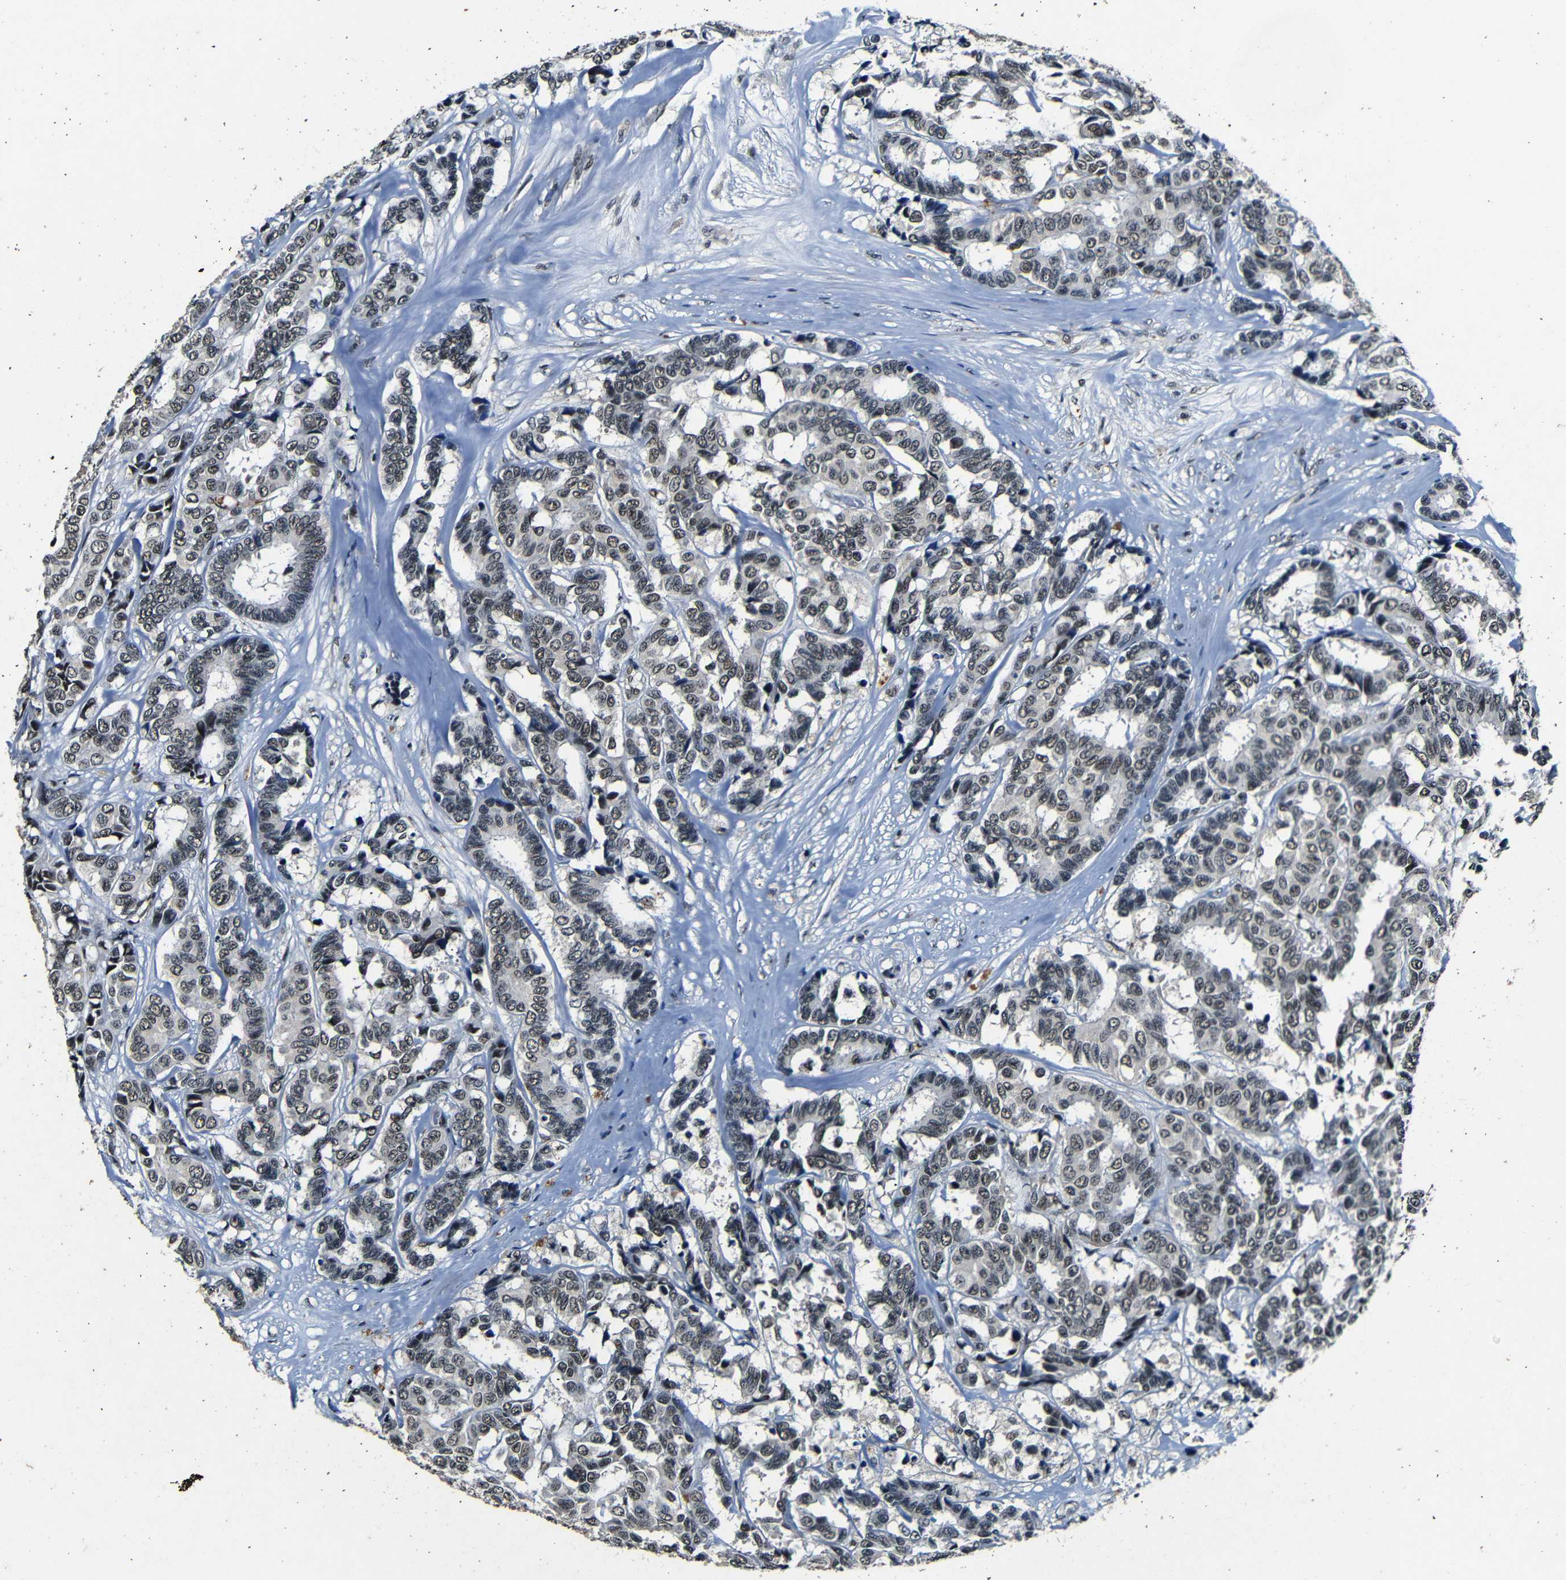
{"staining": {"intensity": "weak", "quantity": ">75%", "location": "nuclear"}, "tissue": "breast cancer", "cell_type": "Tumor cells", "image_type": "cancer", "snomed": [{"axis": "morphology", "description": "Duct carcinoma"}, {"axis": "topography", "description": "Breast"}], "caption": "Tumor cells exhibit low levels of weak nuclear expression in about >75% of cells in breast cancer (intraductal carcinoma). (DAB (3,3'-diaminobenzidine) IHC with brightfield microscopy, high magnification).", "gene": "FOXD4", "patient": {"sex": "female", "age": 87}}